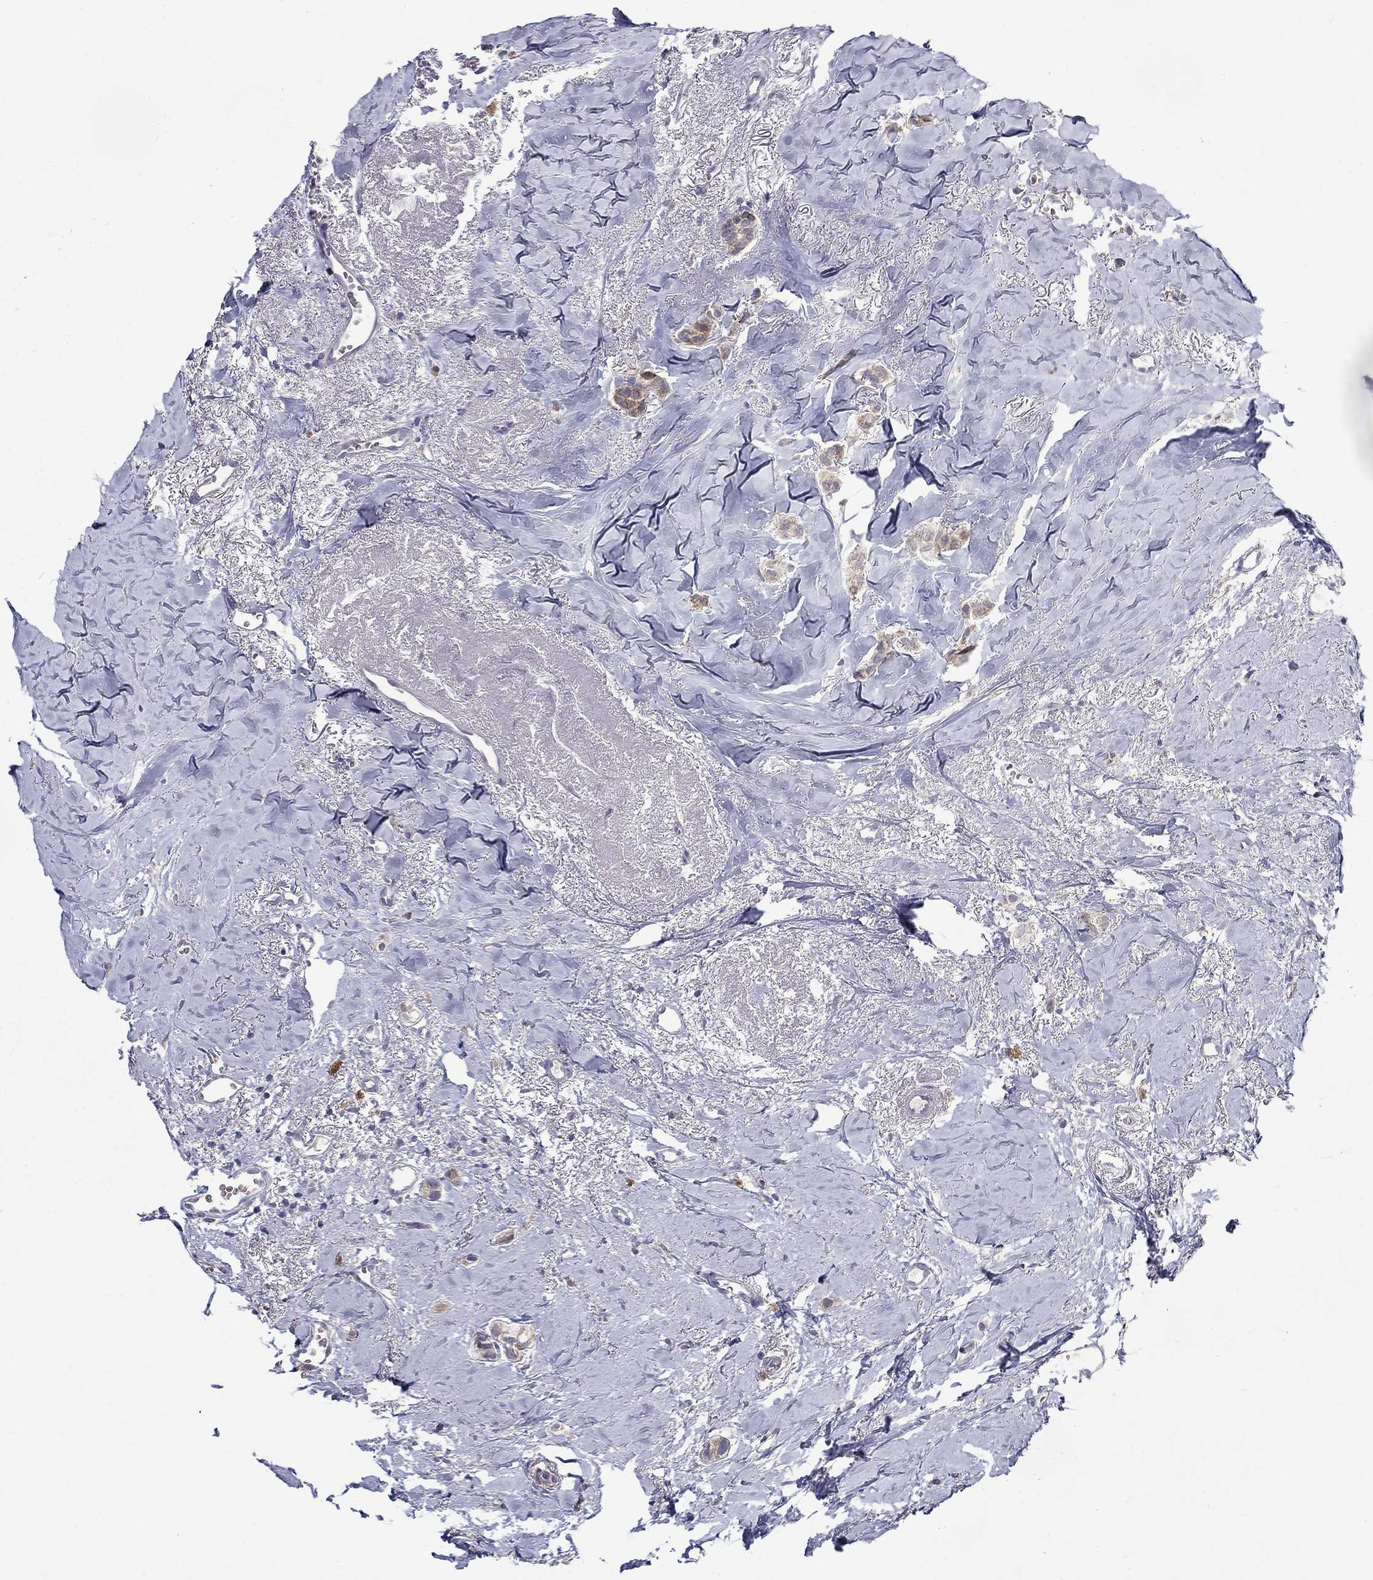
{"staining": {"intensity": "moderate", "quantity": "25%-75%", "location": "cytoplasmic/membranous"}, "tissue": "breast cancer", "cell_type": "Tumor cells", "image_type": "cancer", "snomed": [{"axis": "morphology", "description": "Duct carcinoma"}, {"axis": "topography", "description": "Breast"}], "caption": "A brown stain shows moderate cytoplasmic/membranous expression of a protein in human breast cancer tumor cells.", "gene": "QRFPR", "patient": {"sex": "female", "age": 85}}